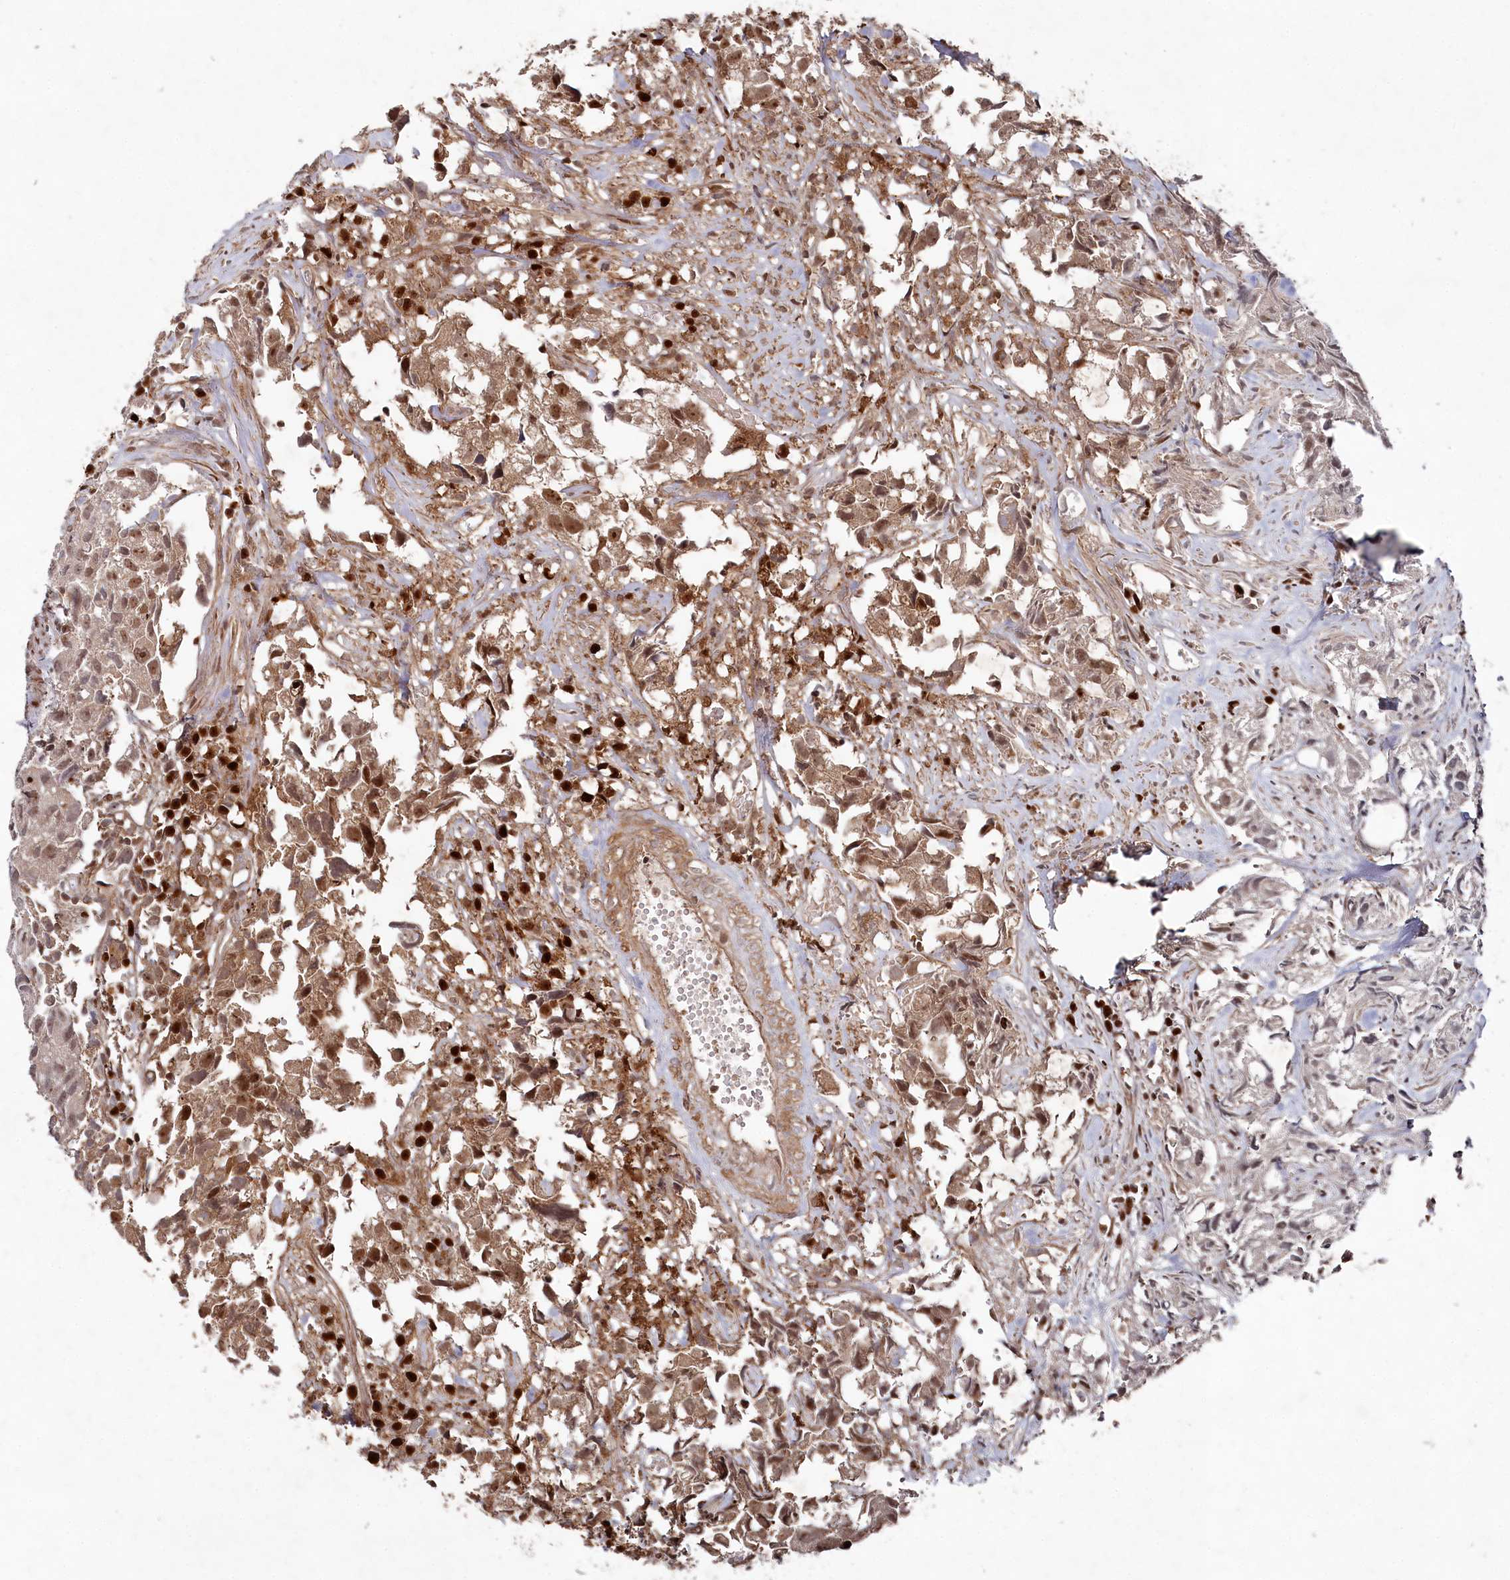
{"staining": {"intensity": "moderate", "quantity": ">75%", "location": "cytoplasmic/membranous,nuclear"}, "tissue": "urothelial cancer", "cell_type": "Tumor cells", "image_type": "cancer", "snomed": [{"axis": "morphology", "description": "Urothelial carcinoma, High grade"}, {"axis": "topography", "description": "Urinary bladder"}], "caption": "A photomicrograph showing moderate cytoplasmic/membranous and nuclear staining in approximately >75% of tumor cells in urothelial carcinoma (high-grade), as visualized by brown immunohistochemical staining.", "gene": "BORCS7", "patient": {"sex": "female", "age": 75}}